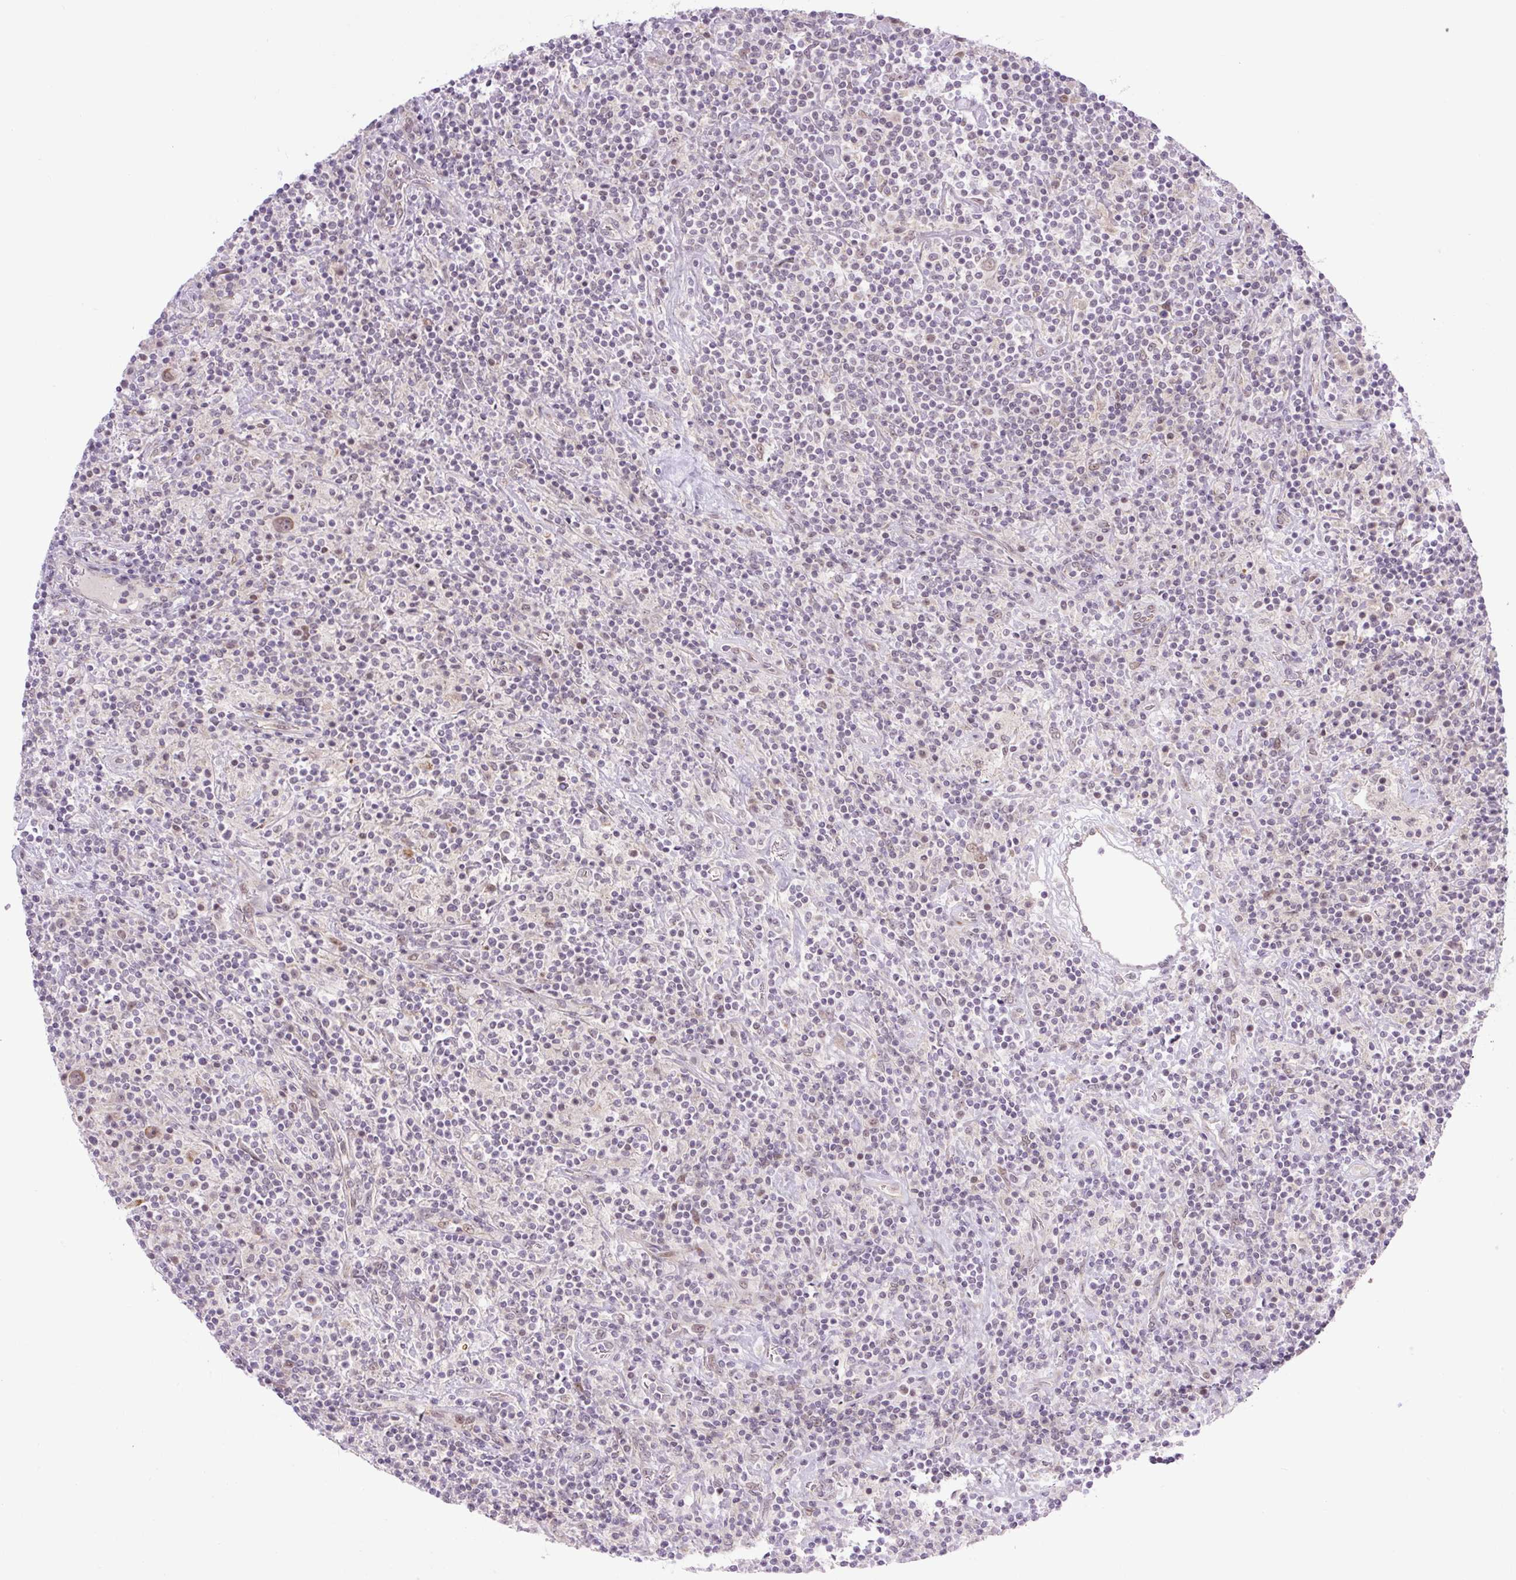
{"staining": {"intensity": "moderate", "quantity": ">75%", "location": "cytoplasmic/membranous,nuclear"}, "tissue": "lymphoma", "cell_type": "Tumor cells", "image_type": "cancer", "snomed": [{"axis": "morphology", "description": "Hodgkin's disease, NOS"}, {"axis": "topography", "description": "Lymph node"}], "caption": "Moderate cytoplasmic/membranous and nuclear positivity for a protein is appreciated in approximately >75% of tumor cells of lymphoma using immunohistochemistry (IHC).", "gene": "ICE1", "patient": {"sex": "male", "age": 70}}